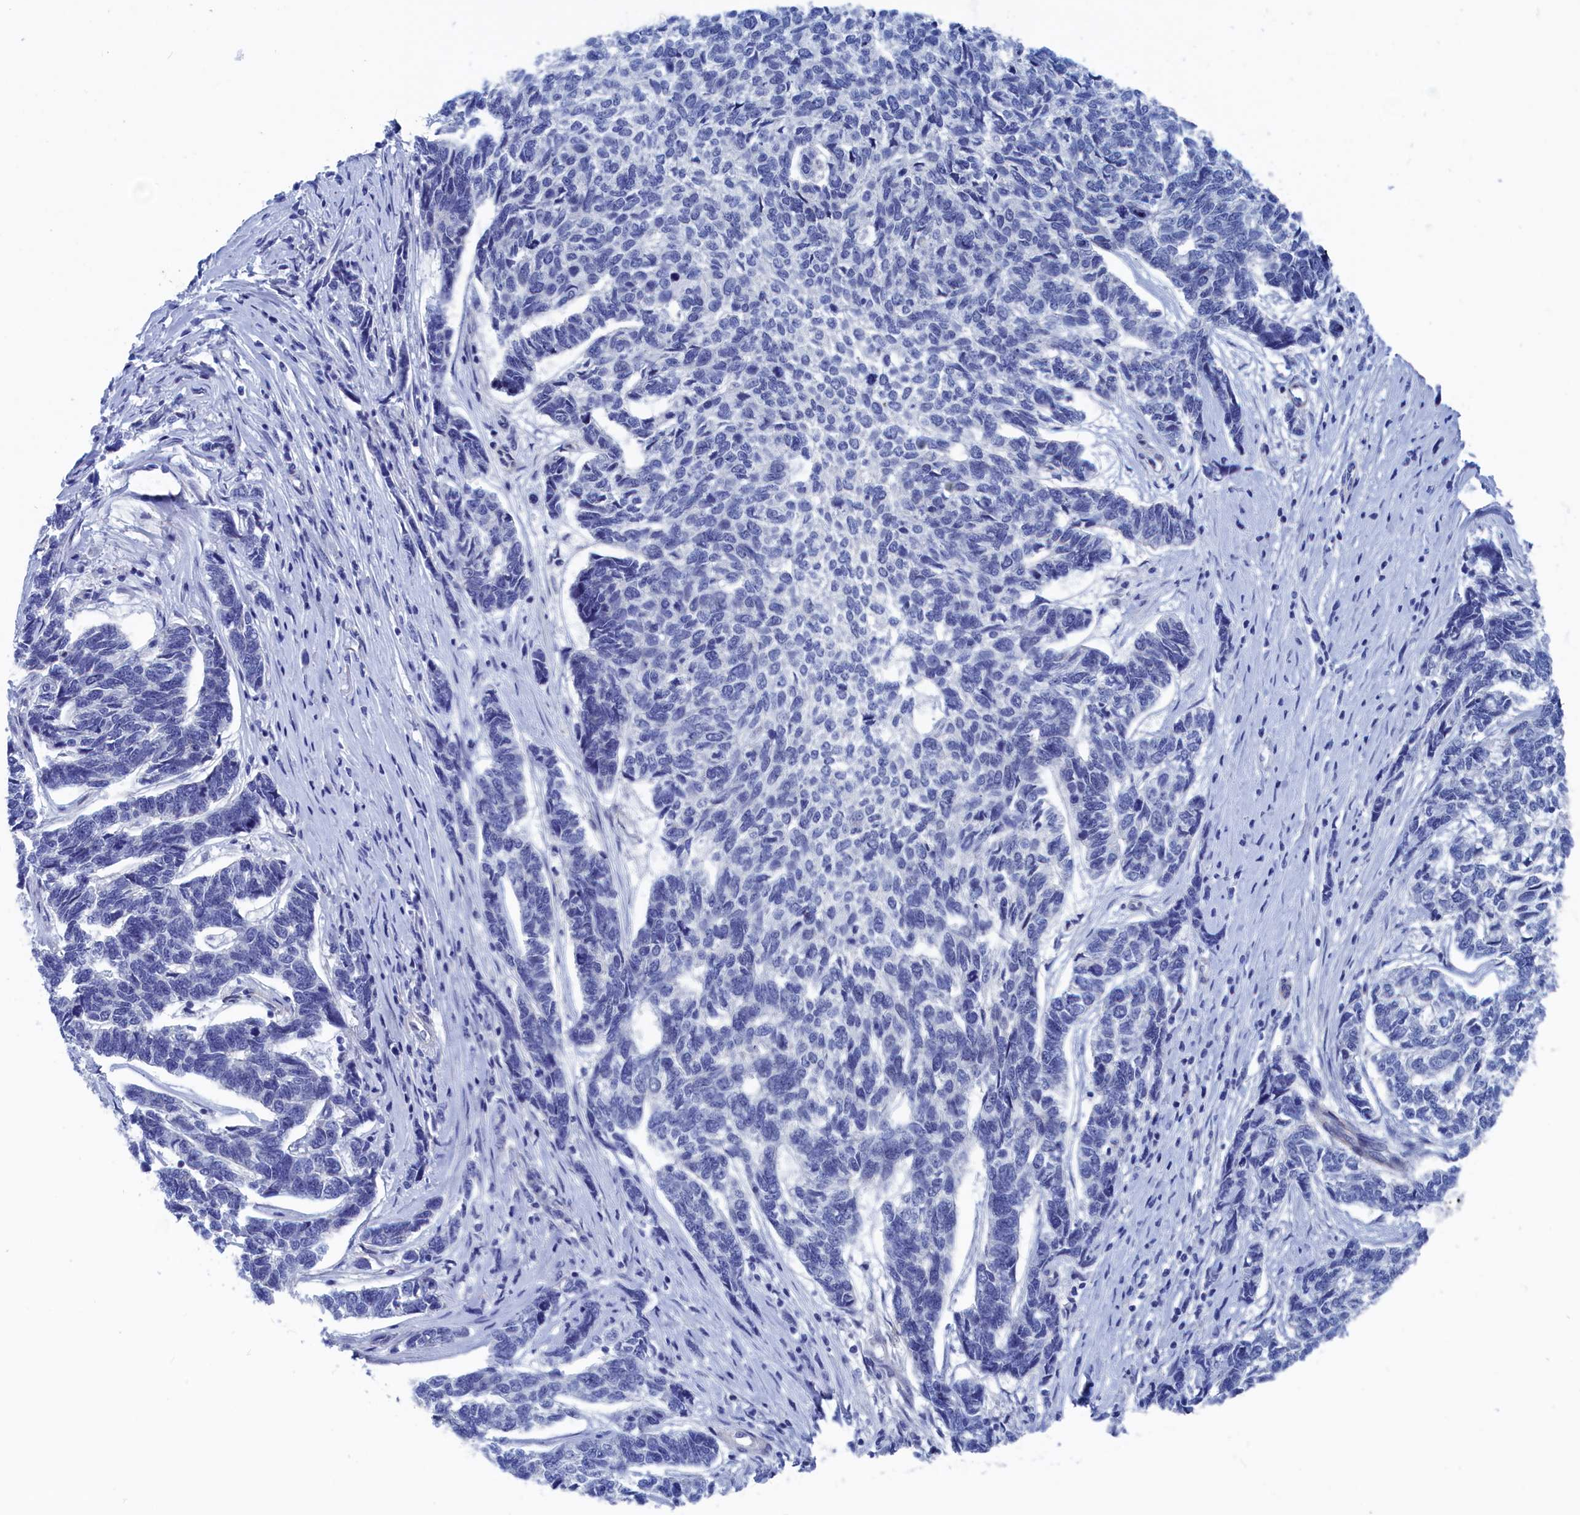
{"staining": {"intensity": "negative", "quantity": "none", "location": "none"}, "tissue": "skin cancer", "cell_type": "Tumor cells", "image_type": "cancer", "snomed": [{"axis": "morphology", "description": "Basal cell carcinoma"}, {"axis": "topography", "description": "Skin"}], "caption": "DAB immunohistochemical staining of skin cancer shows no significant staining in tumor cells. The staining is performed using DAB brown chromogen with nuclei counter-stained in using hematoxylin.", "gene": "MARCHF3", "patient": {"sex": "female", "age": 65}}